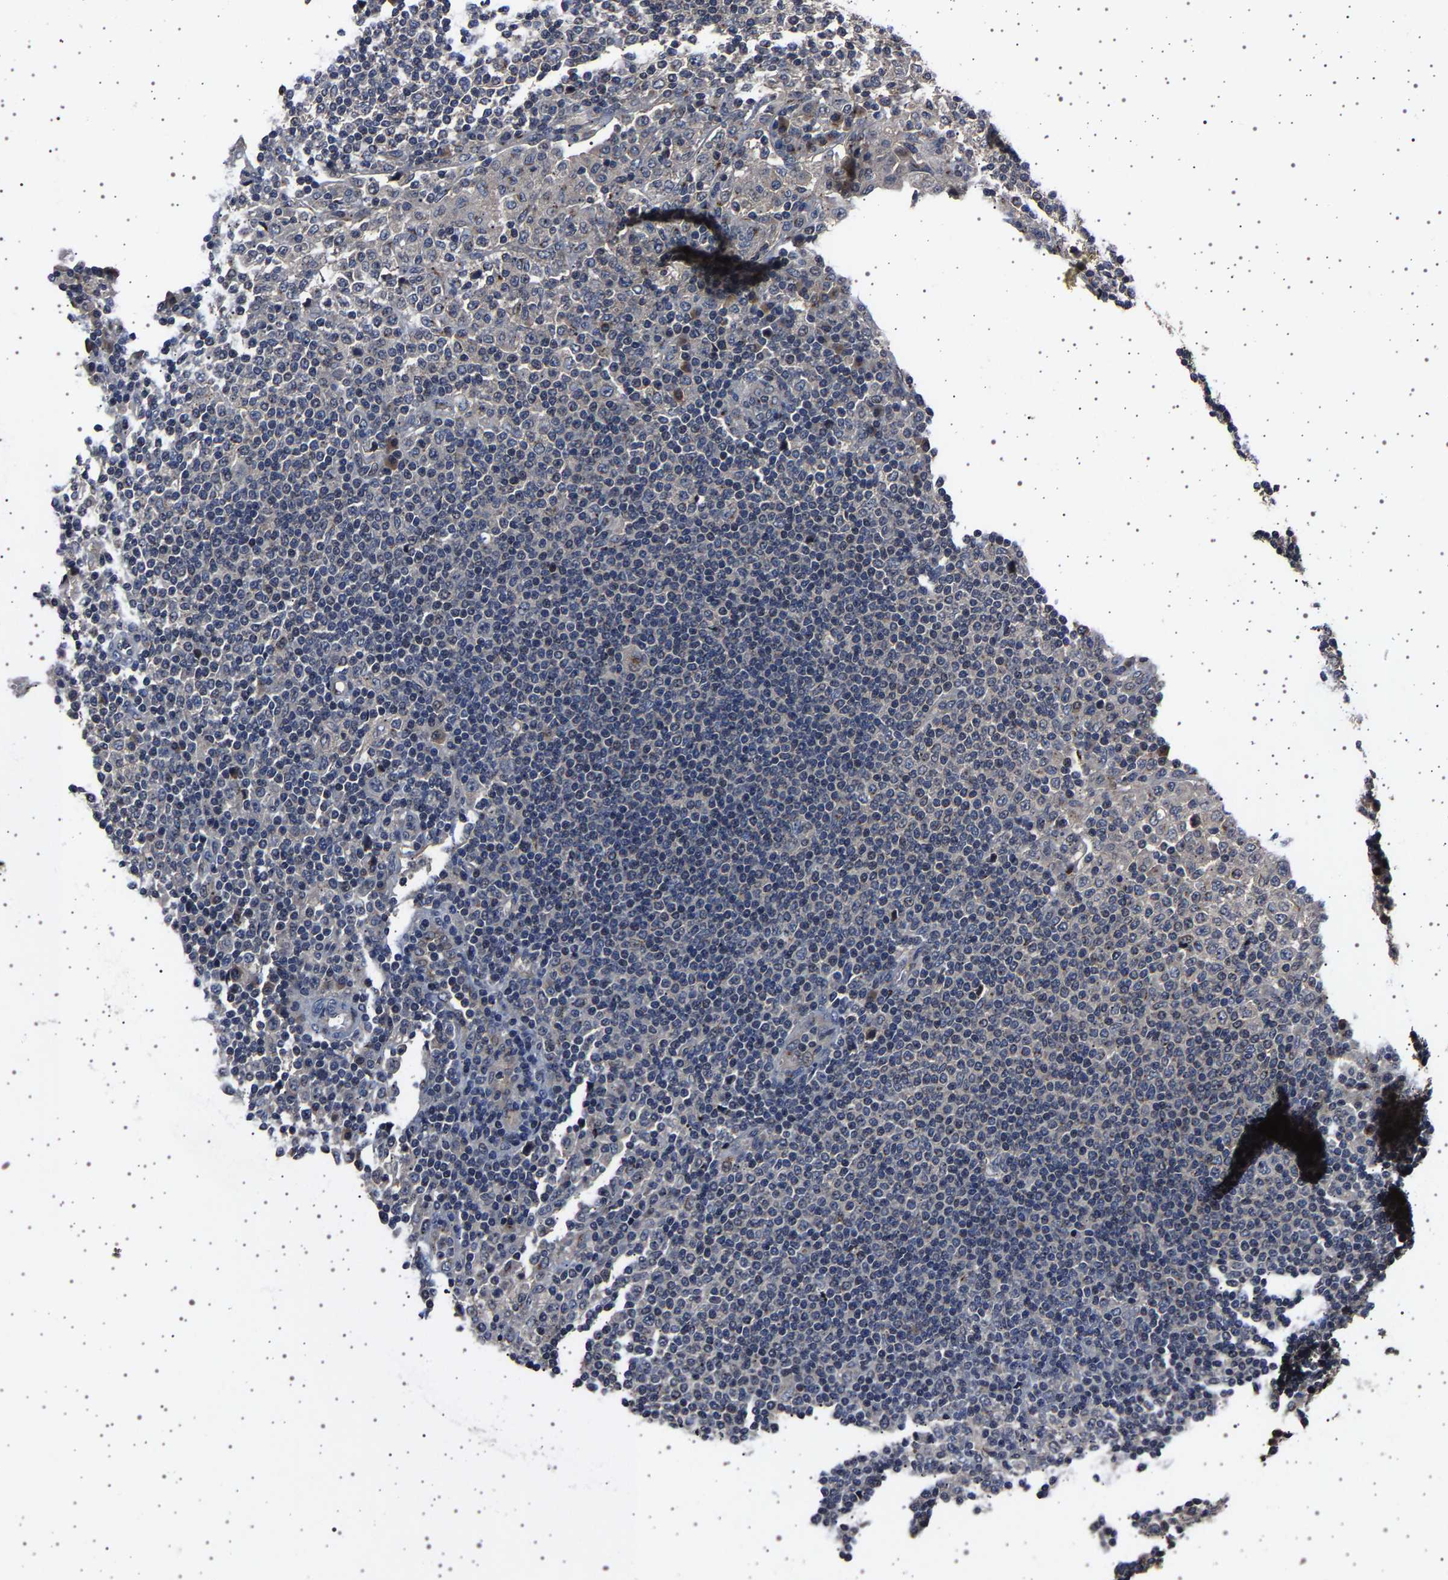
{"staining": {"intensity": "negative", "quantity": "none", "location": "none"}, "tissue": "lymph node", "cell_type": "Germinal center cells", "image_type": "normal", "snomed": [{"axis": "morphology", "description": "Normal tissue, NOS"}, {"axis": "topography", "description": "Lymph node"}], "caption": "An IHC photomicrograph of benign lymph node is shown. There is no staining in germinal center cells of lymph node.", "gene": "NCKAP1", "patient": {"sex": "female", "age": 53}}